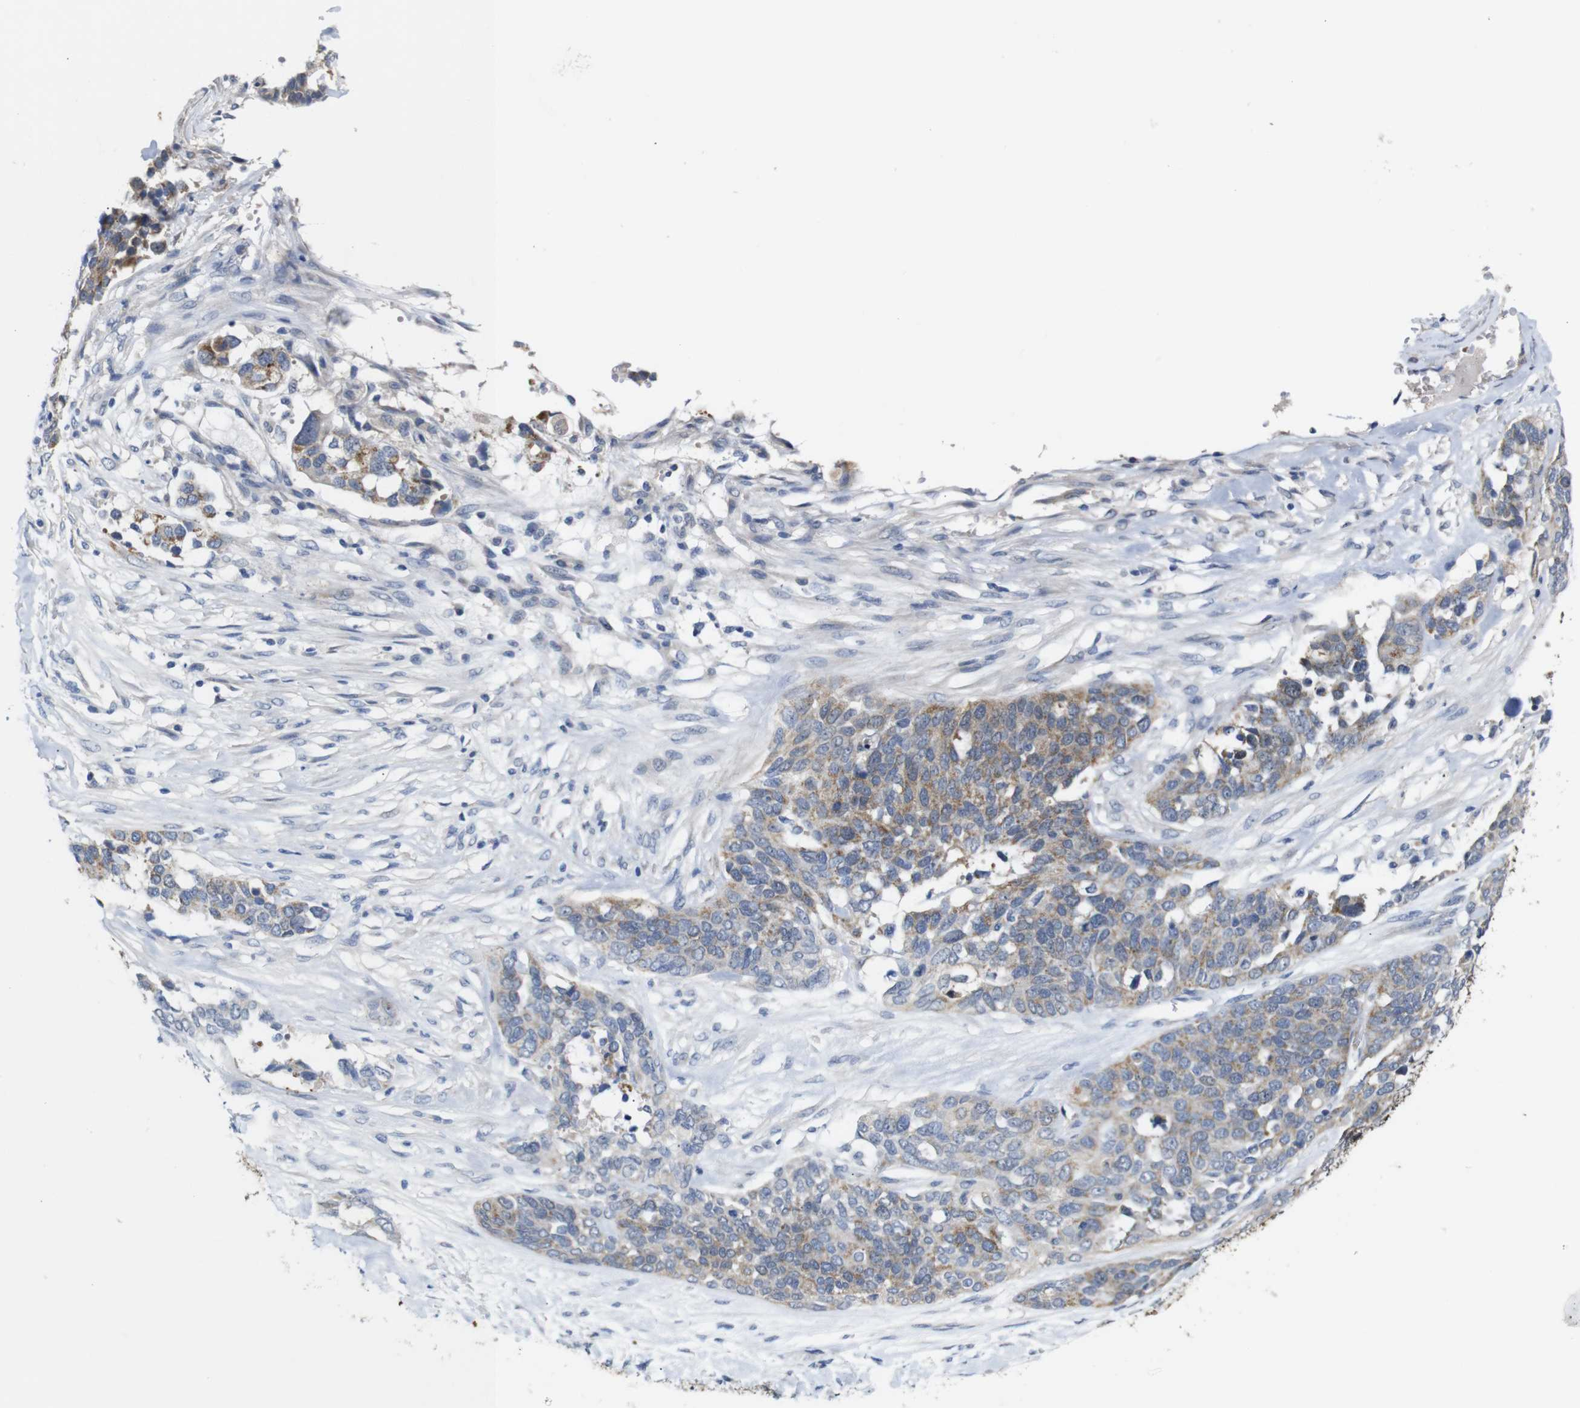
{"staining": {"intensity": "moderate", "quantity": ">75%", "location": "cytoplasmic/membranous"}, "tissue": "ovarian cancer", "cell_type": "Tumor cells", "image_type": "cancer", "snomed": [{"axis": "morphology", "description": "Cystadenocarcinoma, serous, NOS"}, {"axis": "topography", "description": "Ovary"}], "caption": "The immunohistochemical stain shows moderate cytoplasmic/membranous expression in tumor cells of ovarian cancer tissue.", "gene": "TBC1D32", "patient": {"sex": "female", "age": 44}}